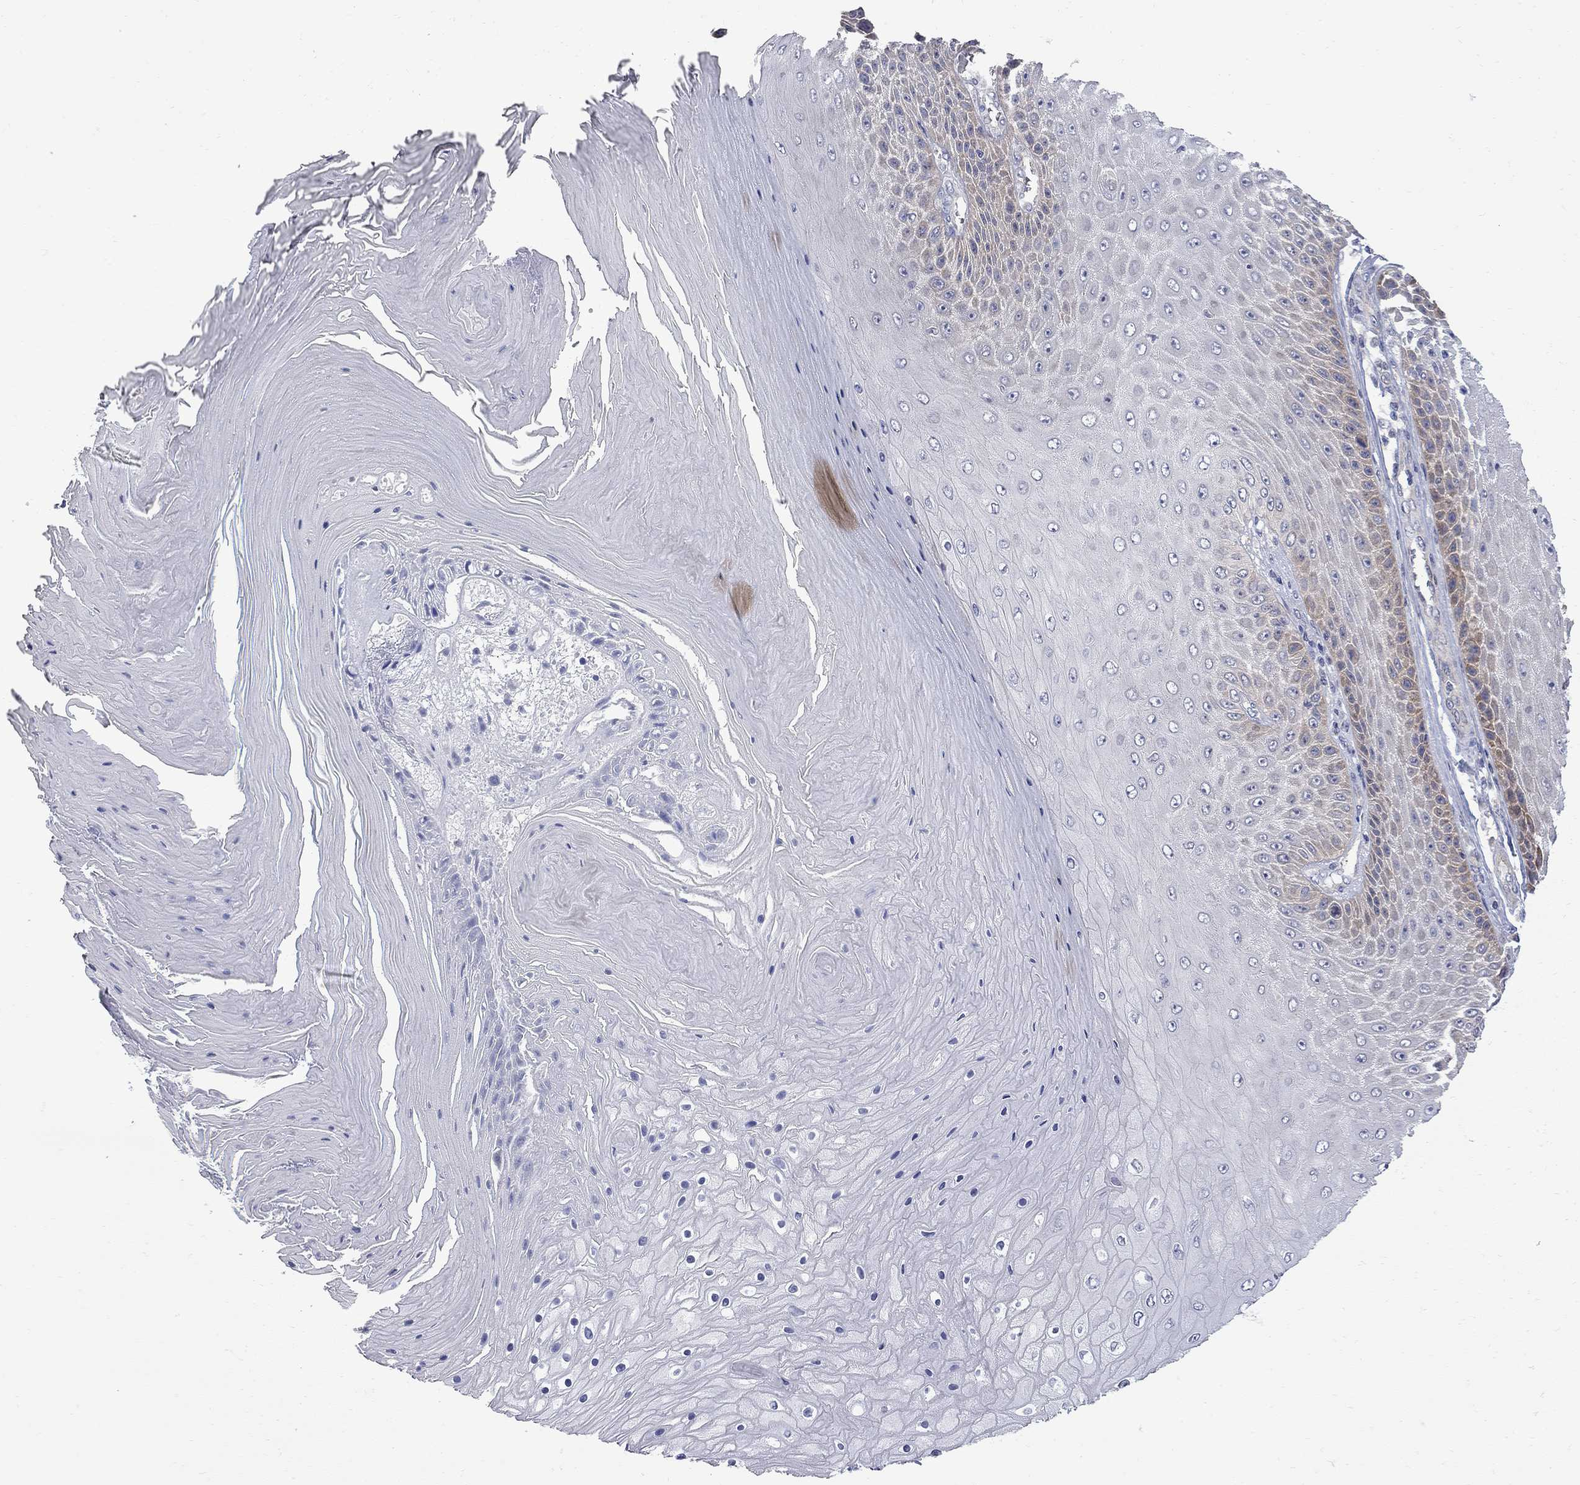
{"staining": {"intensity": "moderate", "quantity": "<25%", "location": "cytoplasmic/membranous"}, "tissue": "skin cancer", "cell_type": "Tumor cells", "image_type": "cancer", "snomed": [{"axis": "morphology", "description": "Squamous cell carcinoma, NOS"}, {"axis": "topography", "description": "Skin"}], "caption": "Immunohistochemistry (IHC) image of neoplastic tissue: squamous cell carcinoma (skin) stained using IHC demonstrates low levels of moderate protein expression localized specifically in the cytoplasmic/membranous of tumor cells, appearing as a cytoplasmic/membranous brown color.", "gene": "GALNT8", "patient": {"sex": "male", "age": 62}}